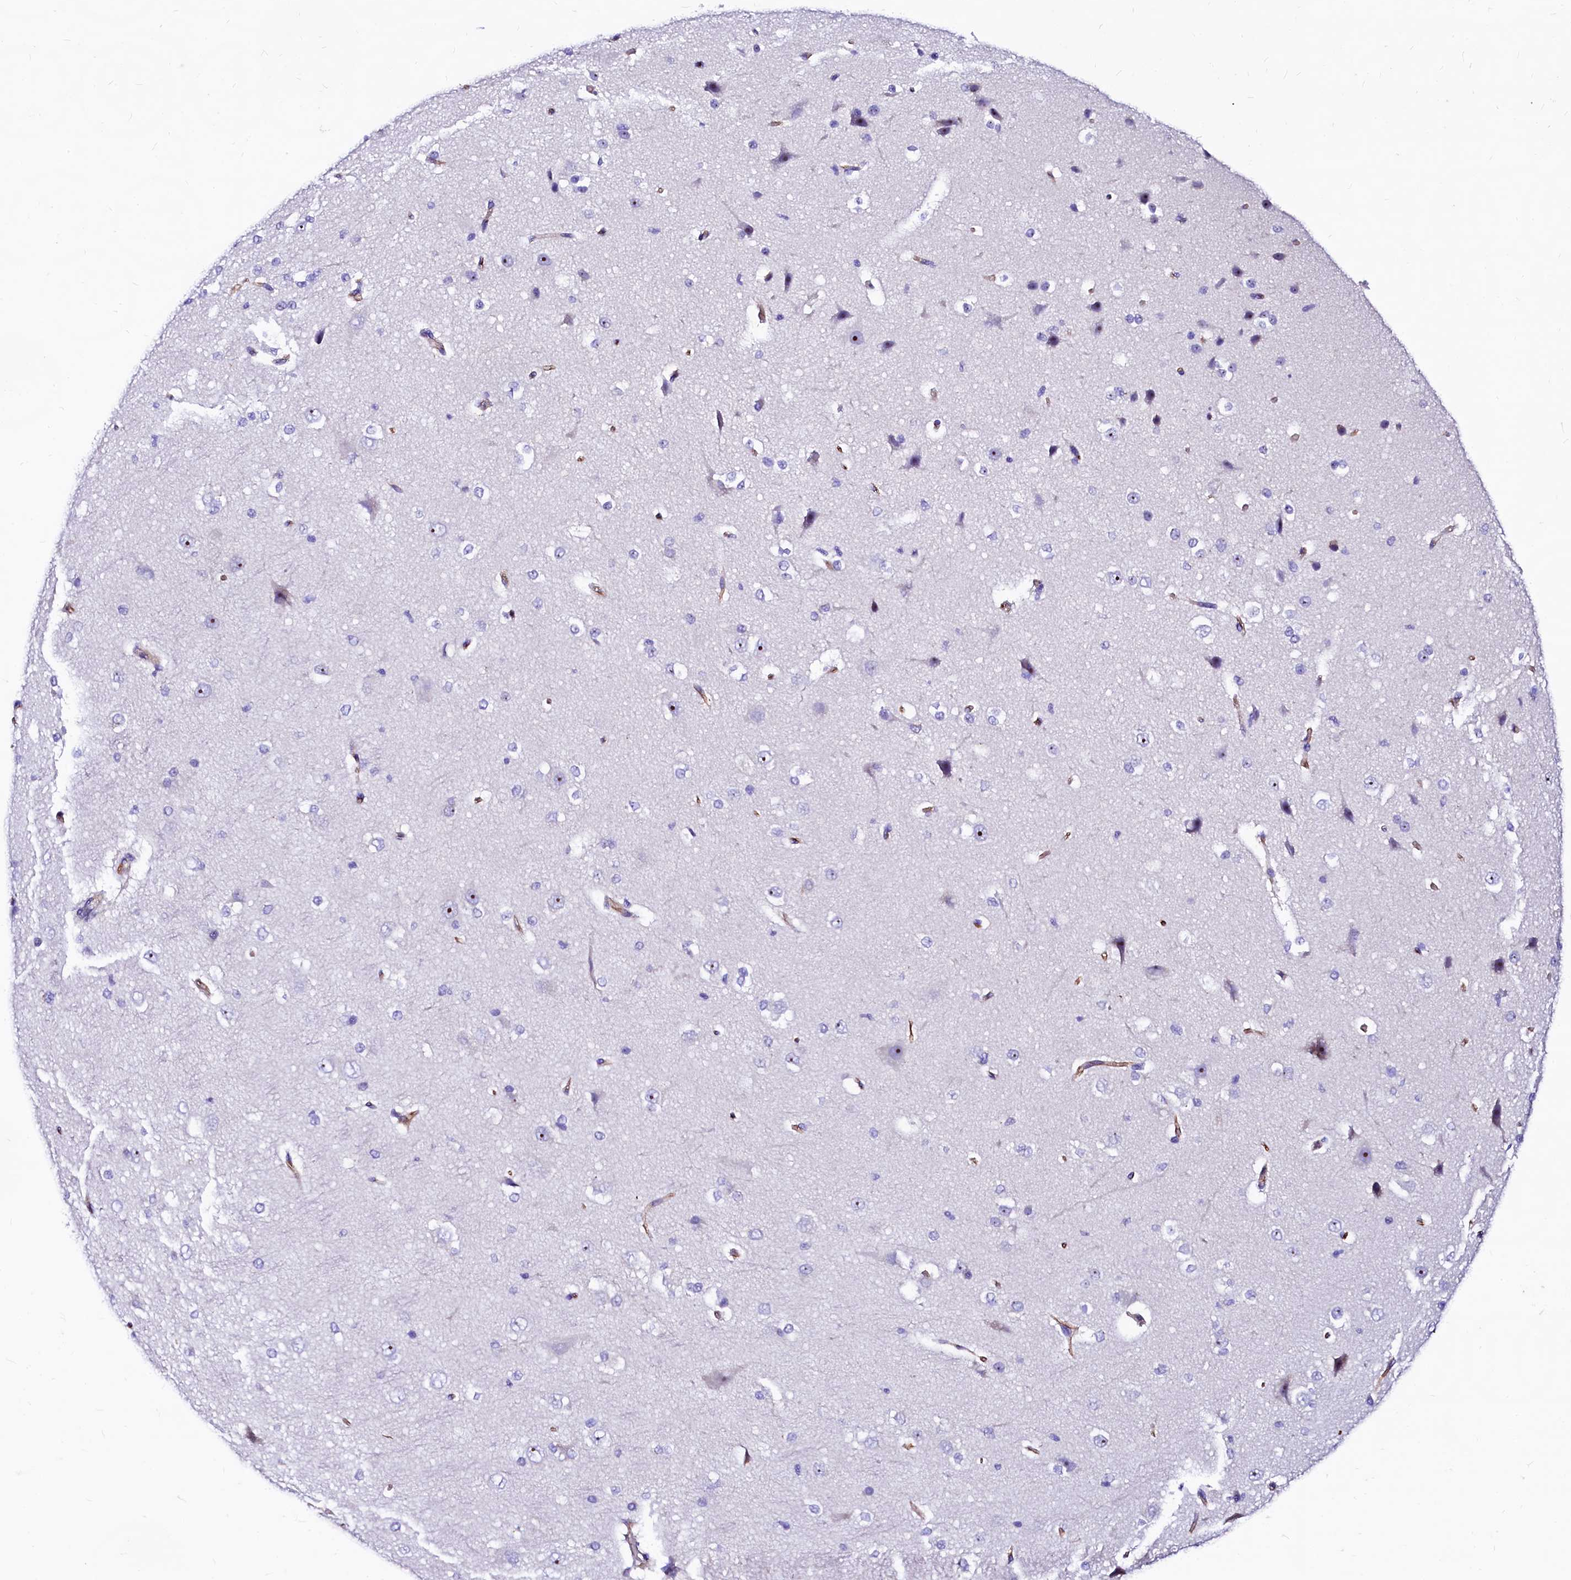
{"staining": {"intensity": "moderate", "quantity": "25%-75%", "location": "cytoplasmic/membranous"}, "tissue": "cerebral cortex", "cell_type": "Endothelial cells", "image_type": "normal", "snomed": [{"axis": "morphology", "description": "Normal tissue, NOS"}, {"axis": "morphology", "description": "Developmental malformation"}, {"axis": "topography", "description": "Cerebral cortex"}], "caption": "Immunohistochemical staining of unremarkable human cerebral cortex exhibits 25%-75% levels of moderate cytoplasmic/membranous protein expression in approximately 25%-75% of endothelial cells.", "gene": "SFR1", "patient": {"sex": "female", "age": 30}}